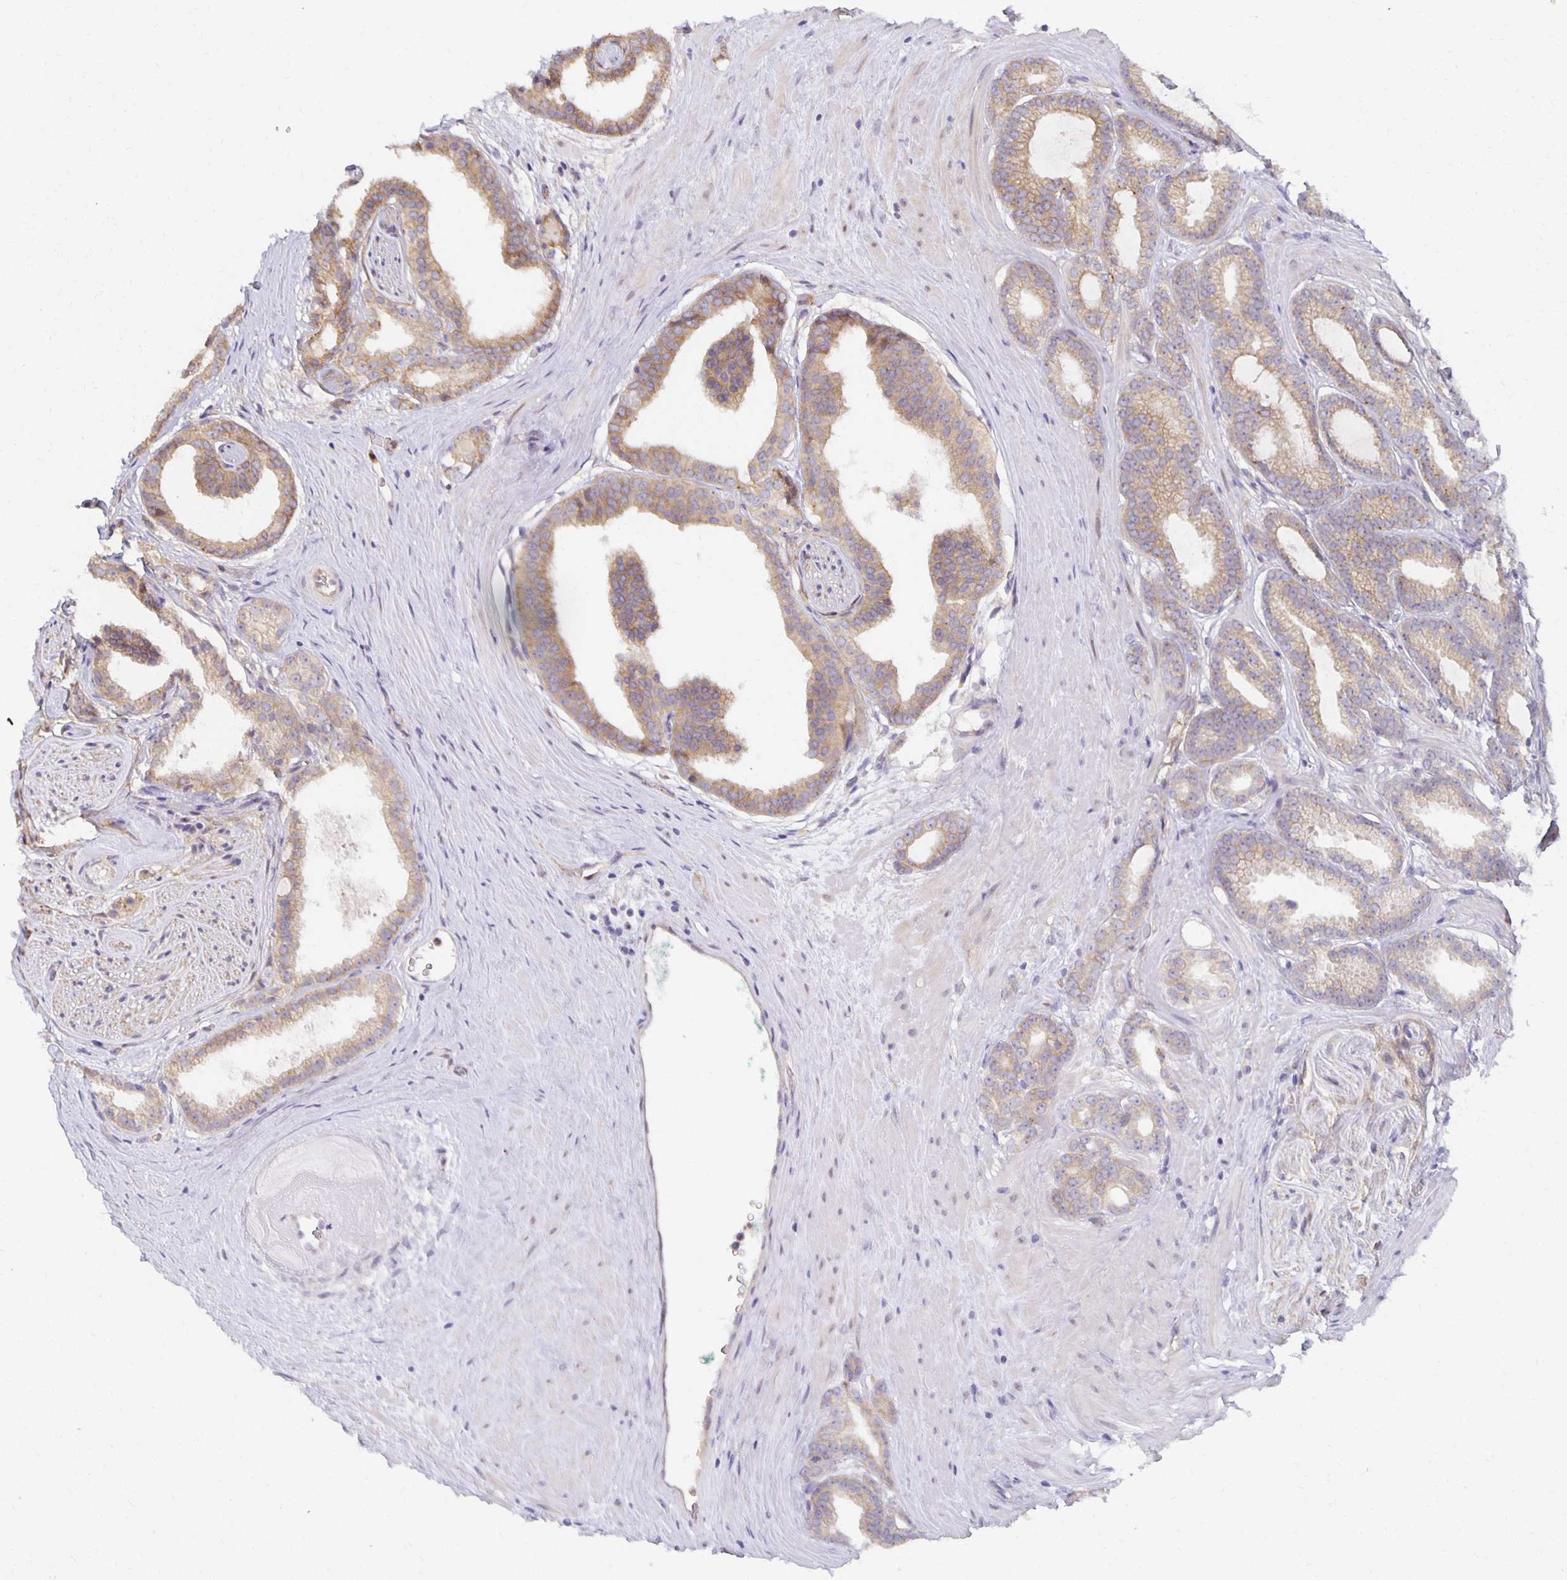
{"staining": {"intensity": "weak", "quantity": ">75%", "location": "cytoplasmic/membranous"}, "tissue": "prostate cancer", "cell_type": "Tumor cells", "image_type": "cancer", "snomed": [{"axis": "morphology", "description": "Adenocarcinoma, Low grade"}, {"axis": "topography", "description": "Prostate"}], "caption": "A brown stain shows weak cytoplasmic/membranous staining of a protein in prostate cancer tumor cells. Immunohistochemistry (ihc) stains the protein of interest in brown and the nuclei are stained blue.", "gene": "SORL1", "patient": {"sex": "male", "age": 65}}